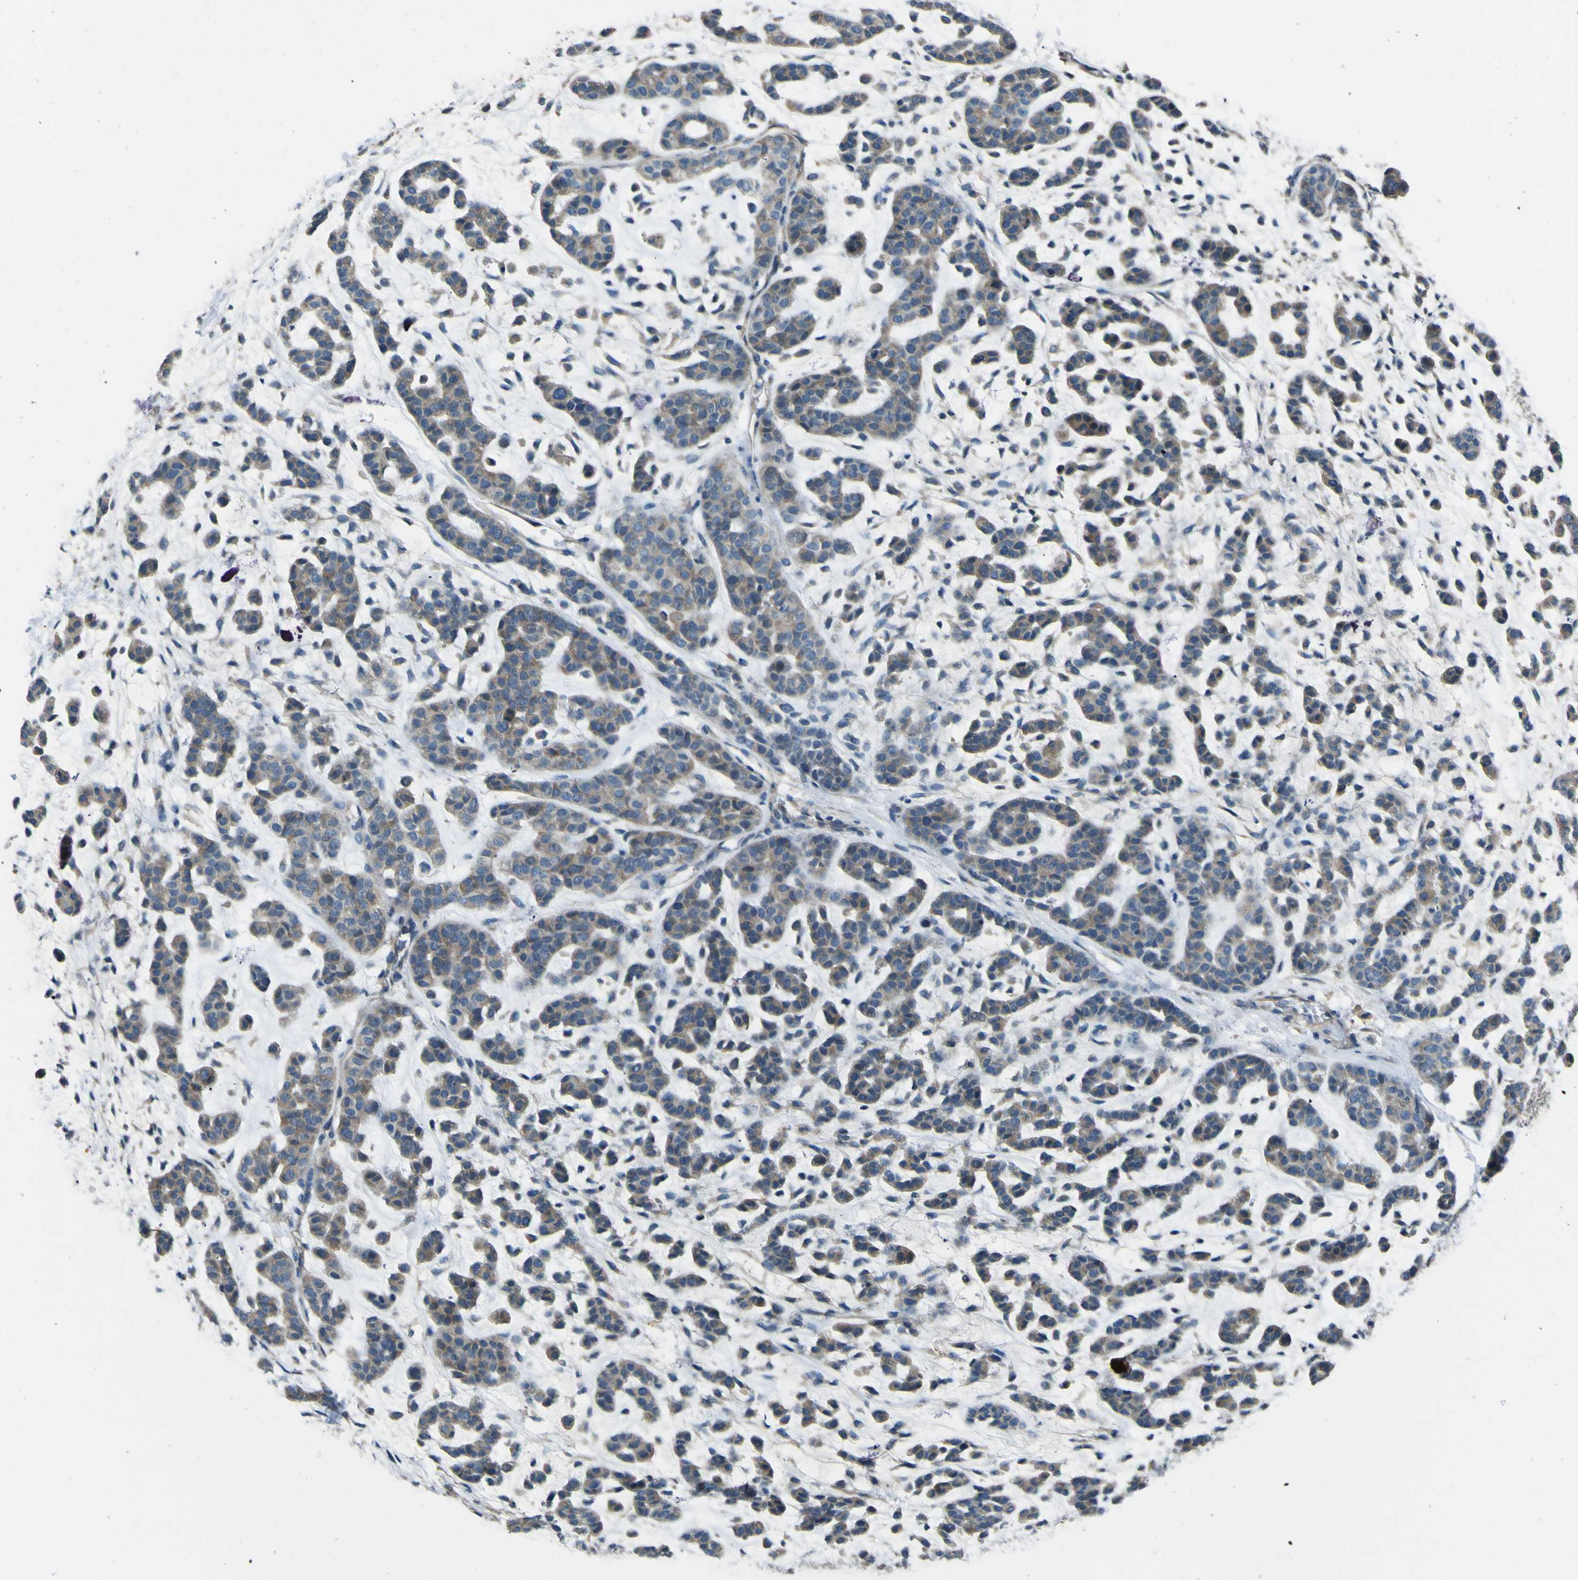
{"staining": {"intensity": "weak", "quantity": ">75%", "location": "cytoplasmic/membranous"}, "tissue": "head and neck cancer", "cell_type": "Tumor cells", "image_type": "cancer", "snomed": [{"axis": "morphology", "description": "Adenocarcinoma, NOS"}, {"axis": "morphology", "description": "Adenoma, NOS"}, {"axis": "topography", "description": "Head-Neck"}], "caption": "Immunohistochemical staining of head and neck adenocarcinoma demonstrates low levels of weak cytoplasmic/membranous expression in approximately >75% of tumor cells.", "gene": "NAALADL2", "patient": {"sex": "female", "age": 55}}